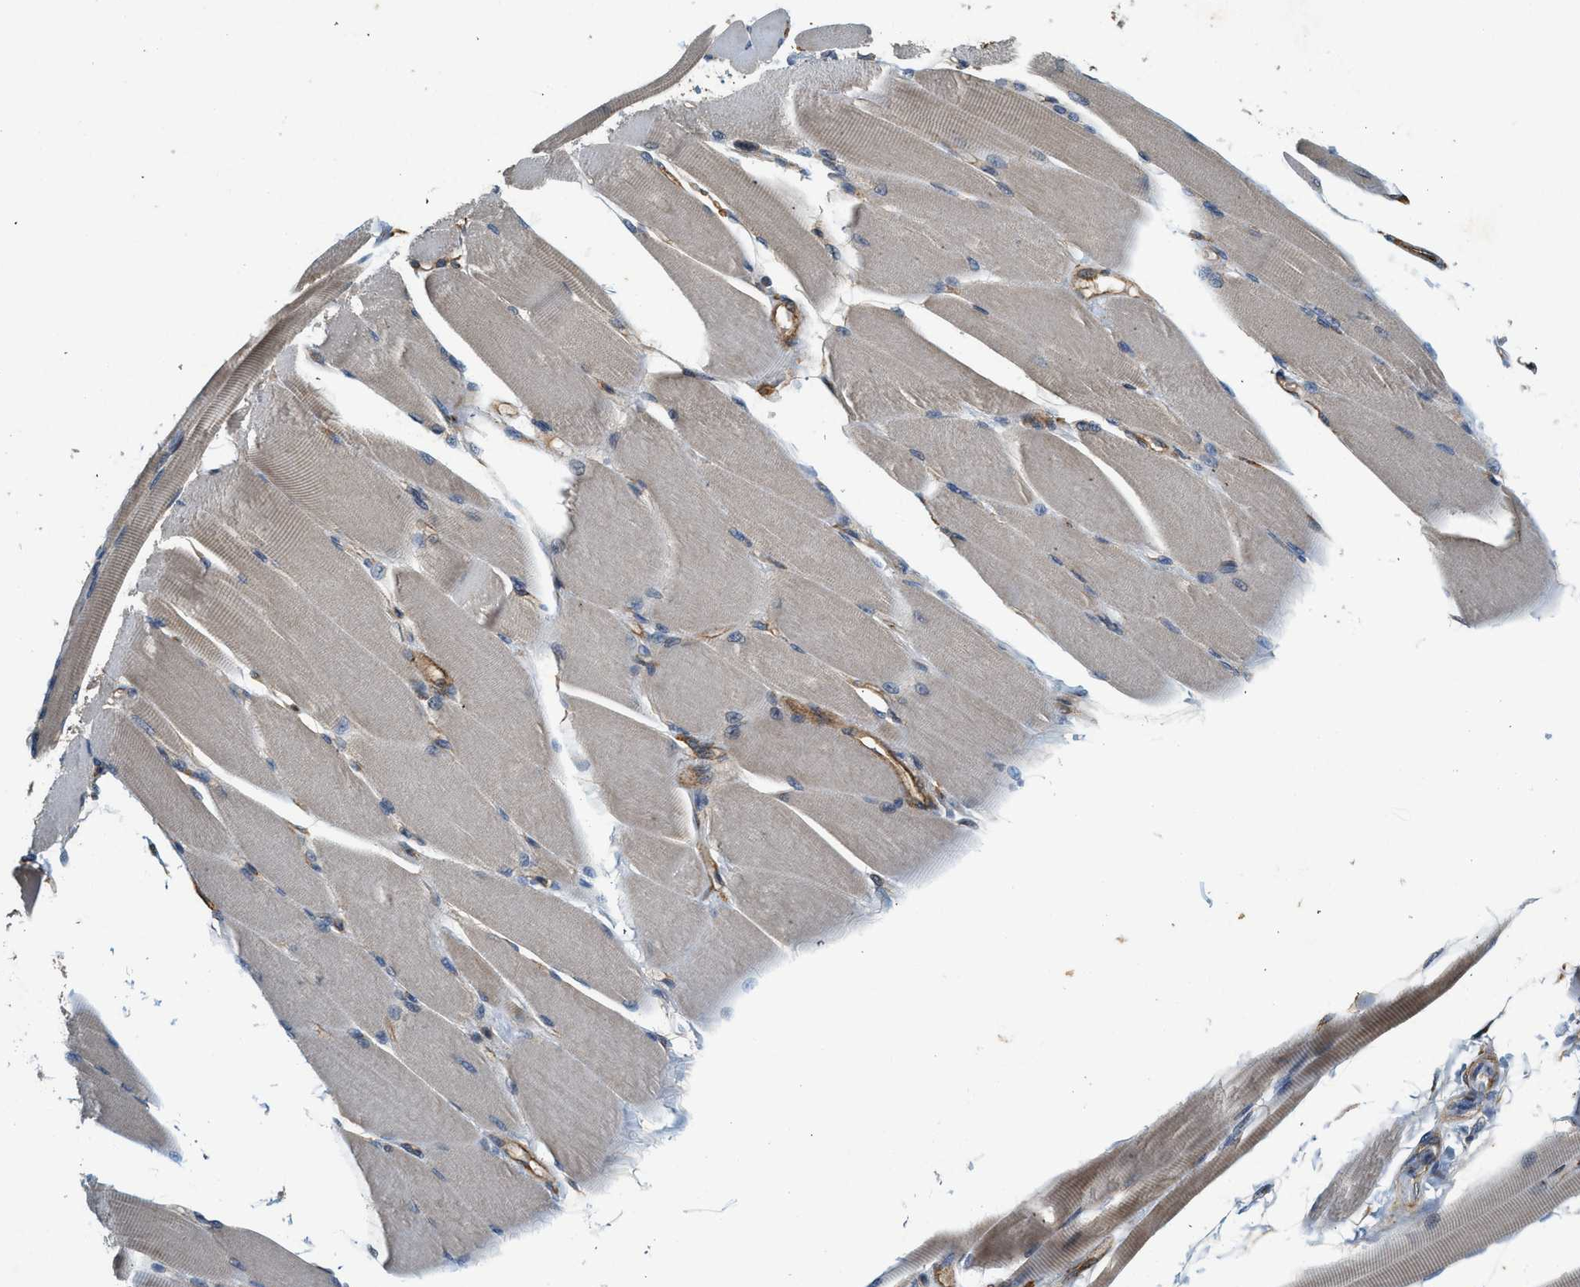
{"staining": {"intensity": "weak", "quantity": "25%-75%", "location": "cytoplasmic/membranous"}, "tissue": "skeletal muscle", "cell_type": "Myocytes", "image_type": "normal", "snomed": [{"axis": "morphology", "description": "Normal tissue, NOS"}, {"axis": "topography", "description": "Skeletal muscle"}, {"axis": "topography", "description": "Peripheral nerve tissue"}], "caption": "Protein expression analysis of unremarkable skeletal muscle demonstrates weak cytoplasmic/membranous positivity in approximately 25%-75% of myocytes. (DAB = brown stain, brightfield microscopy at high magnification).", "gene": "HIP1", "patient": {"sex": "female", "age": 84}}